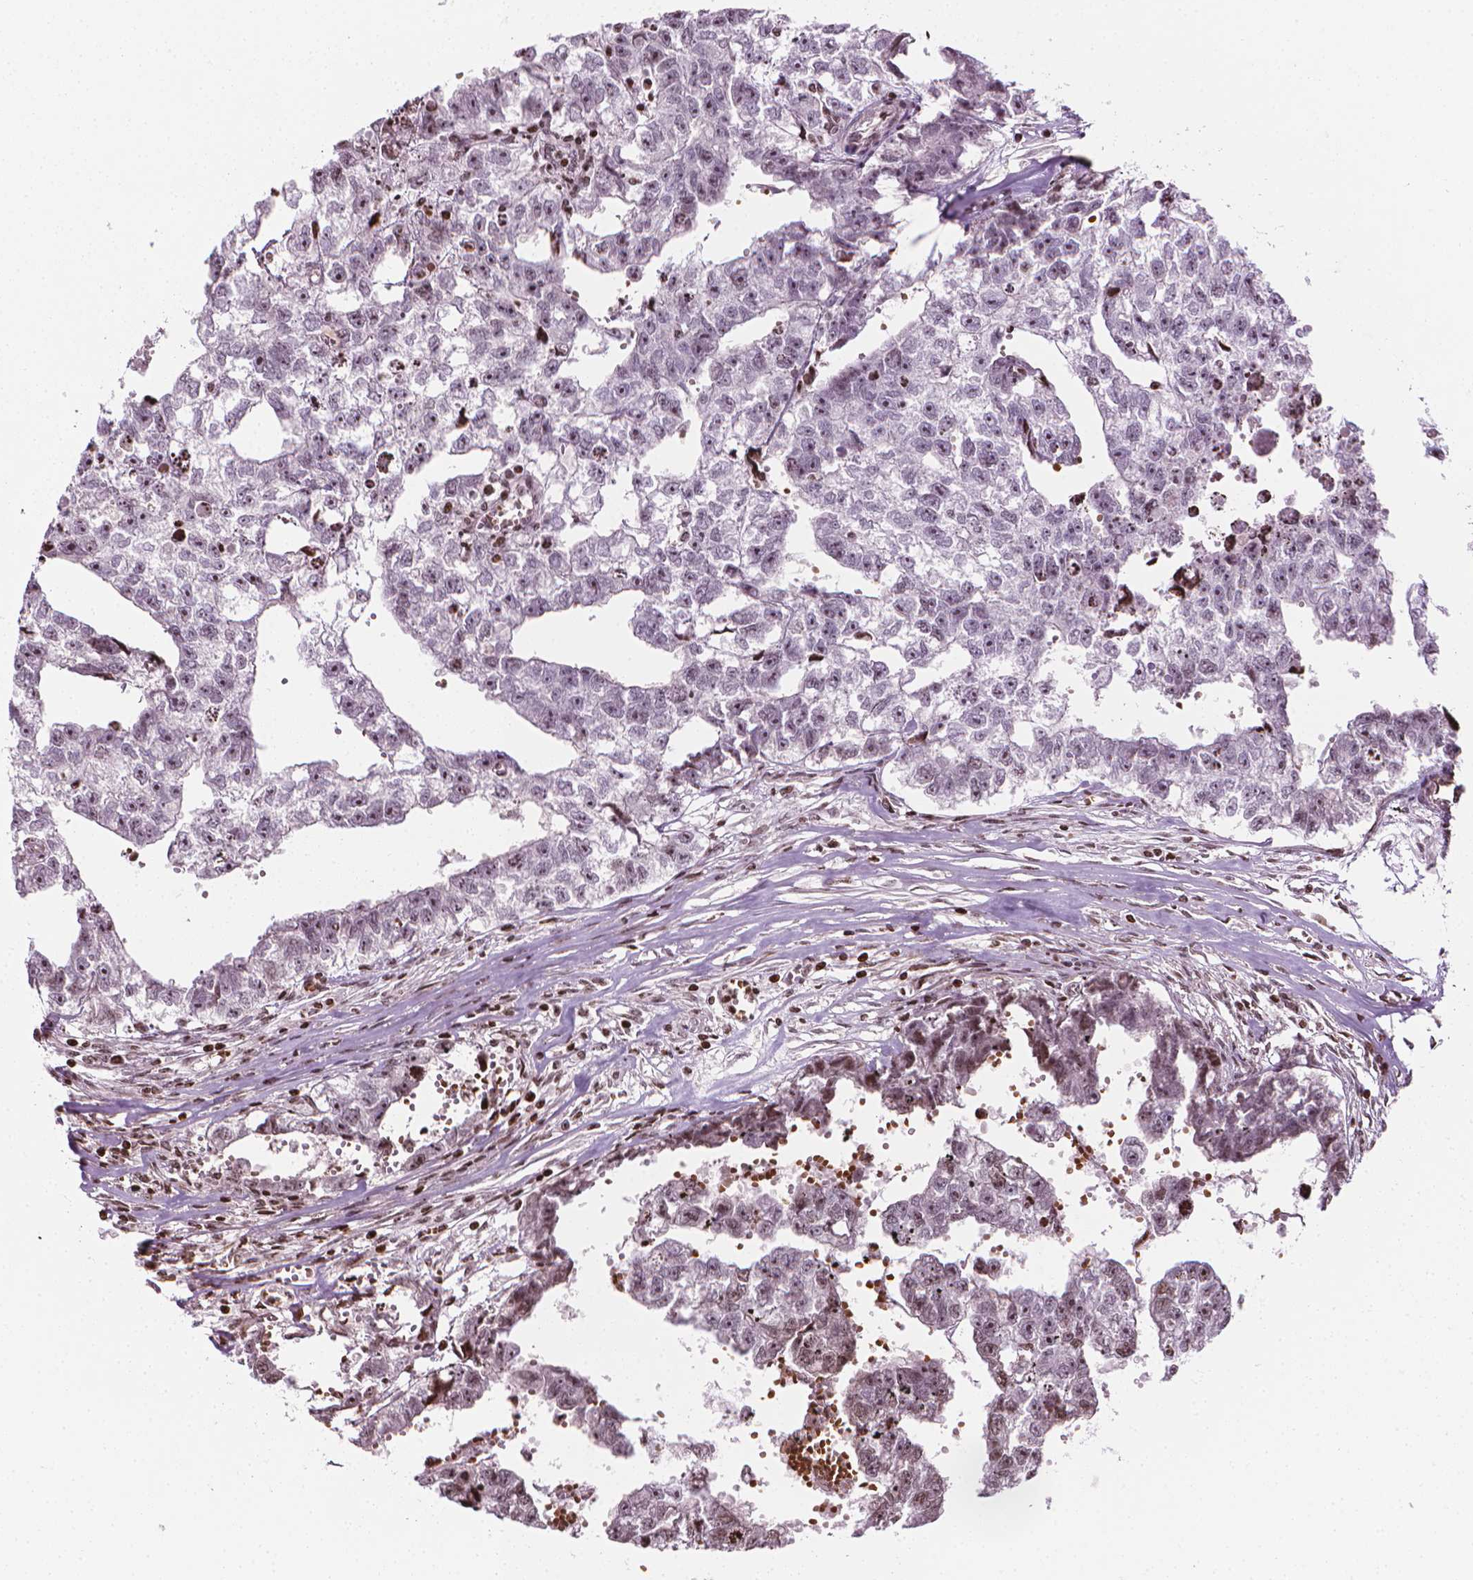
{"staining": {"intensity": "moderate", "quantity": "<25%", "location": "nuclear"}, "tissue": "testis cancer", "cell_type": "Tumor cells", "image_type": "cancer", "snomed": [{"axis": "morphology", "description": "Carcinoma, Embryonal, NOS"}, {"axis": "morphology", "description": "Teratoma, malignant, NOS"}, {"axis": "topography", "description": "Testis"}], "caption": "Immunohistochemical staining of human testis cancer reveals low levels of moderate nuclear protein staining in about <25% of tumor cells.", "gene": "PIP4K2A", "patient": {"sex": "male", "age": 44}}